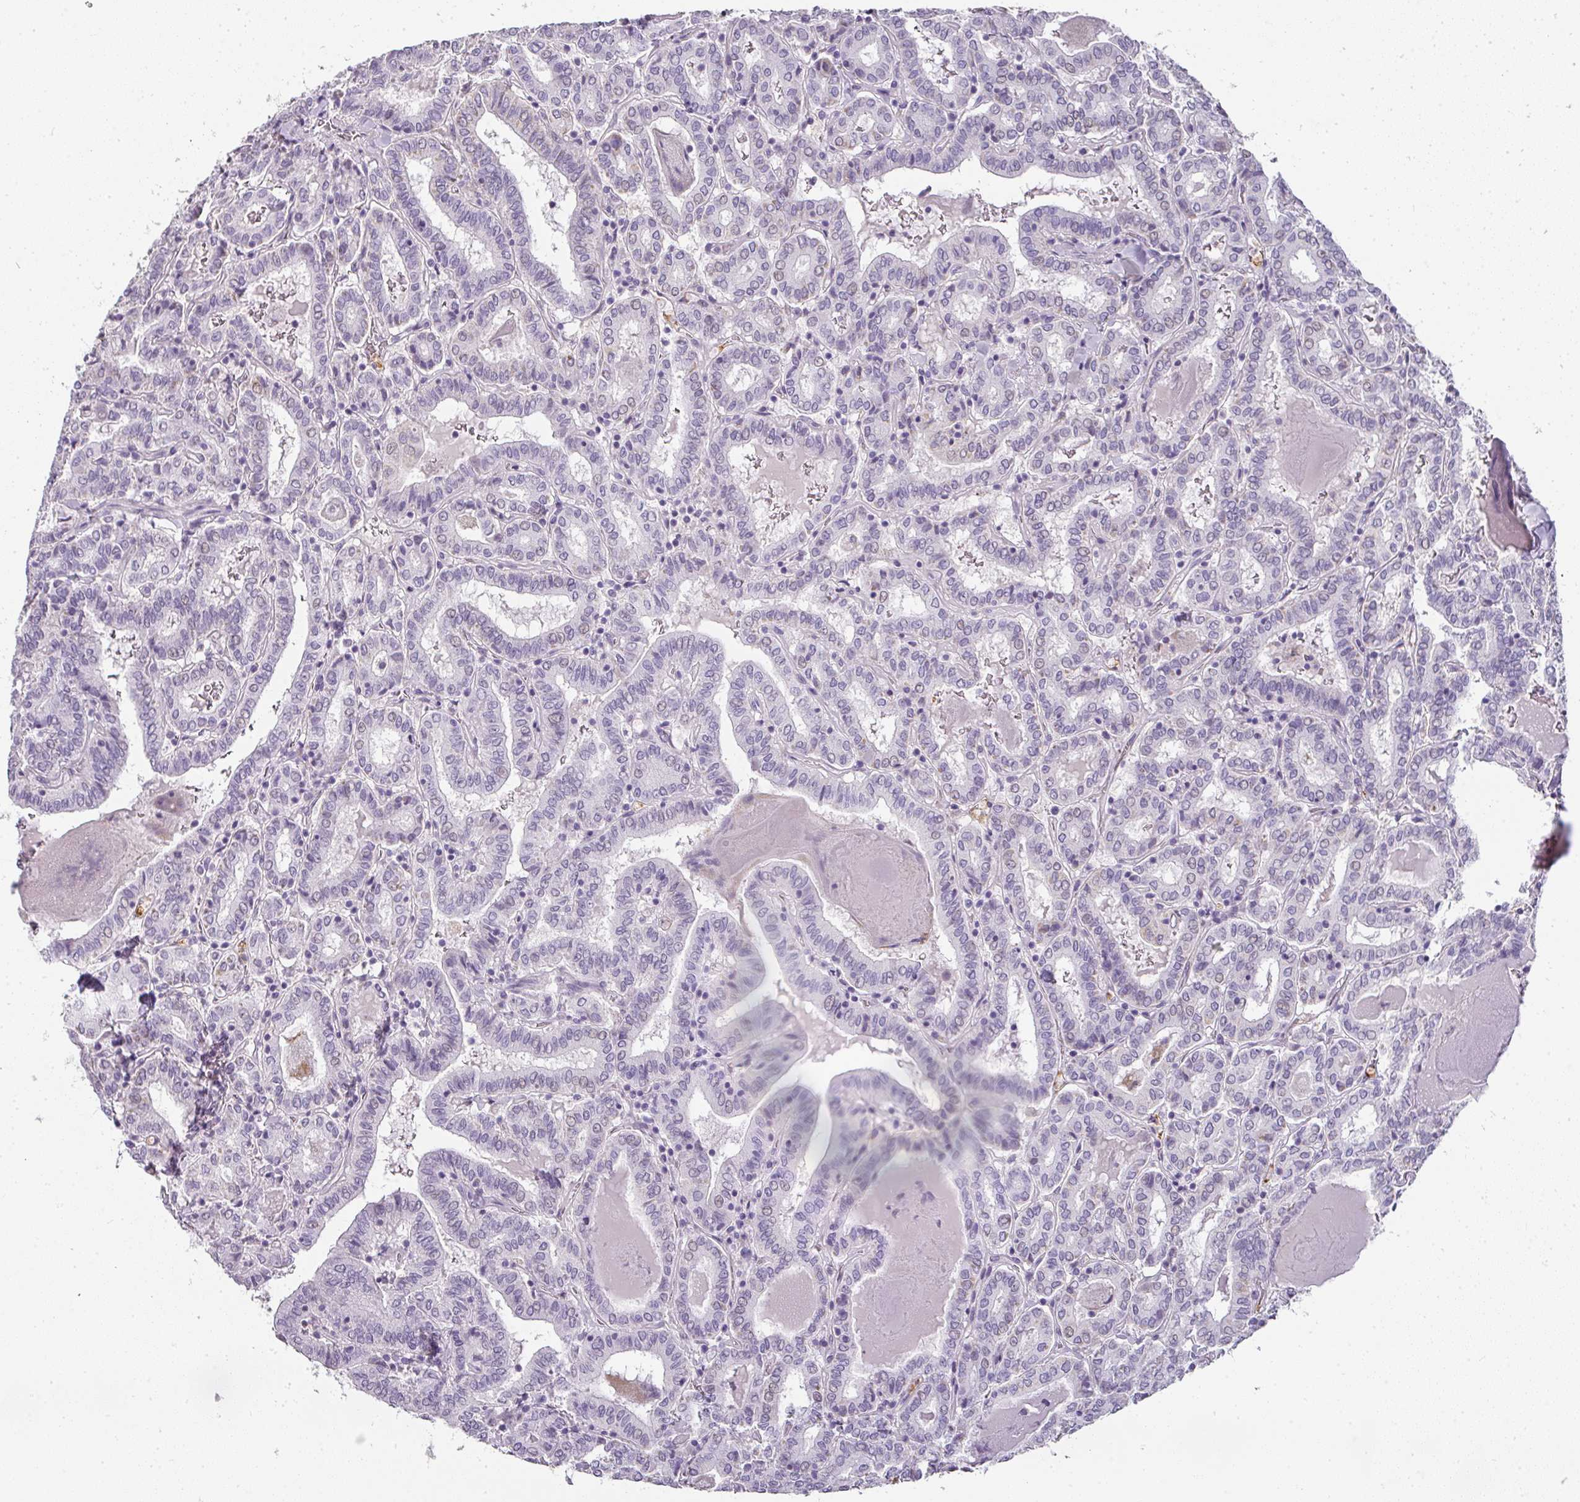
{"staining": {"intensity": "negative", "quantity": "none", "location": "none"}, "tissue": "thyroid cancer", "cell_type": "Tumor cells", "image_type": "cancer", "snomed": [{"axis": "morphology", "description": "Papillary adenocarcinoma, NOS"}, {"axis": "topography", "description": "Thyroid gland"}], "caption": "Immunohistochemical staining of human thyroid cancer (papillary adenocarcinoma) shows no significant staining in tumor cells.", "gene": "CAMP", "patient": {"sex": "female", "age": 72}}